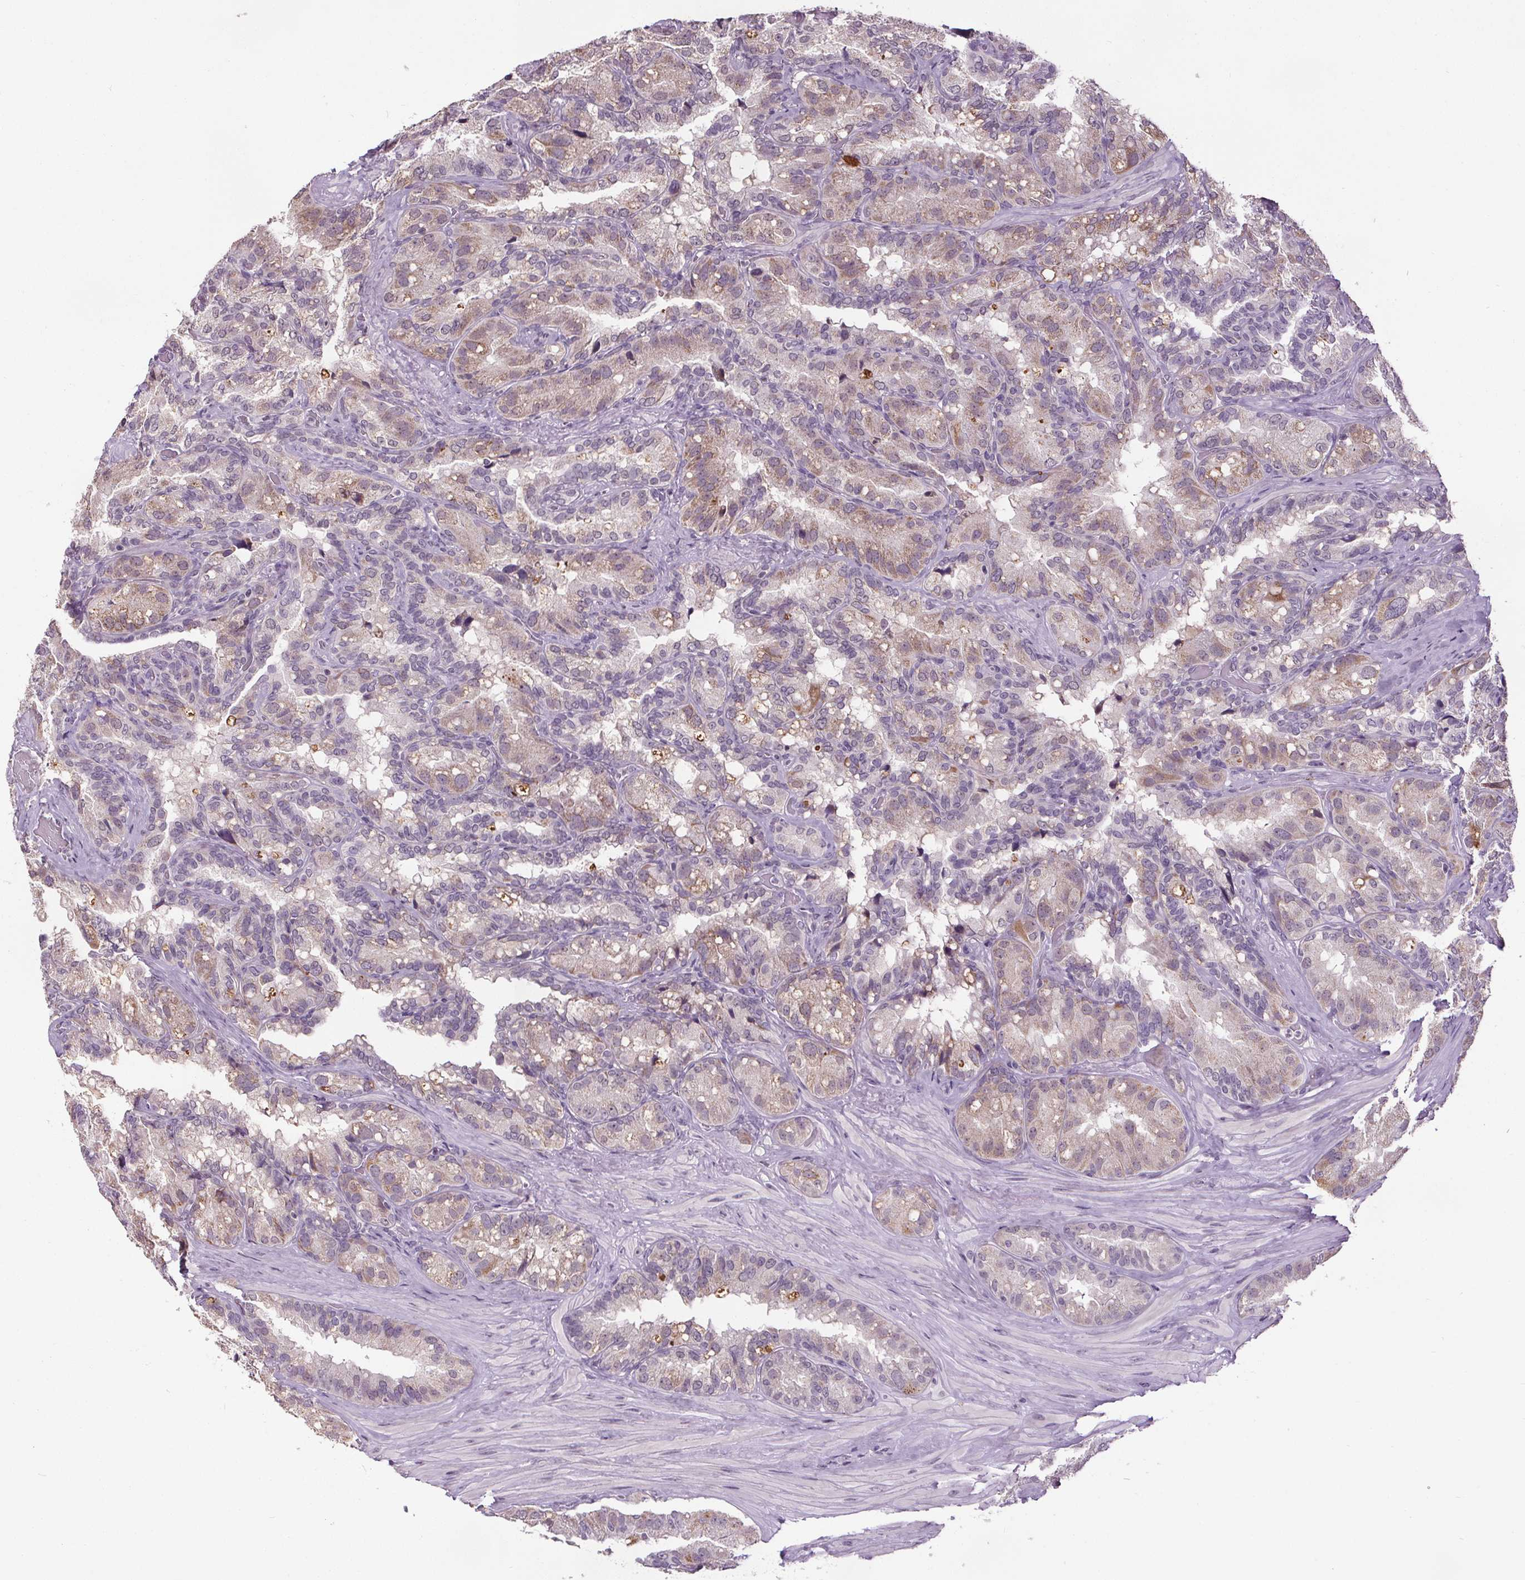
{"staining": {"intensity": "weak", "quantity": "25%-75%", "location": "cytoplasmic/membranous"}, "tissue": "seminal vesicle", "cell_type": "Glandular cells", "image_type": "normal", "snomed": [{"axis": "morphology", "description": "Normal tissue, NOS"}, {"axis": "topography", "description": "Seminal veicle"}], "caption": "Immunohistochemical staining of unremarkable seminal vesicle exhibits 25%-75% levels of weak cytoplasmic/membranous protein staining in approximately 25%-75% of glandular cells.", "gene": "SLC2A9", "patient": {"sex": "male", "age": 60}}